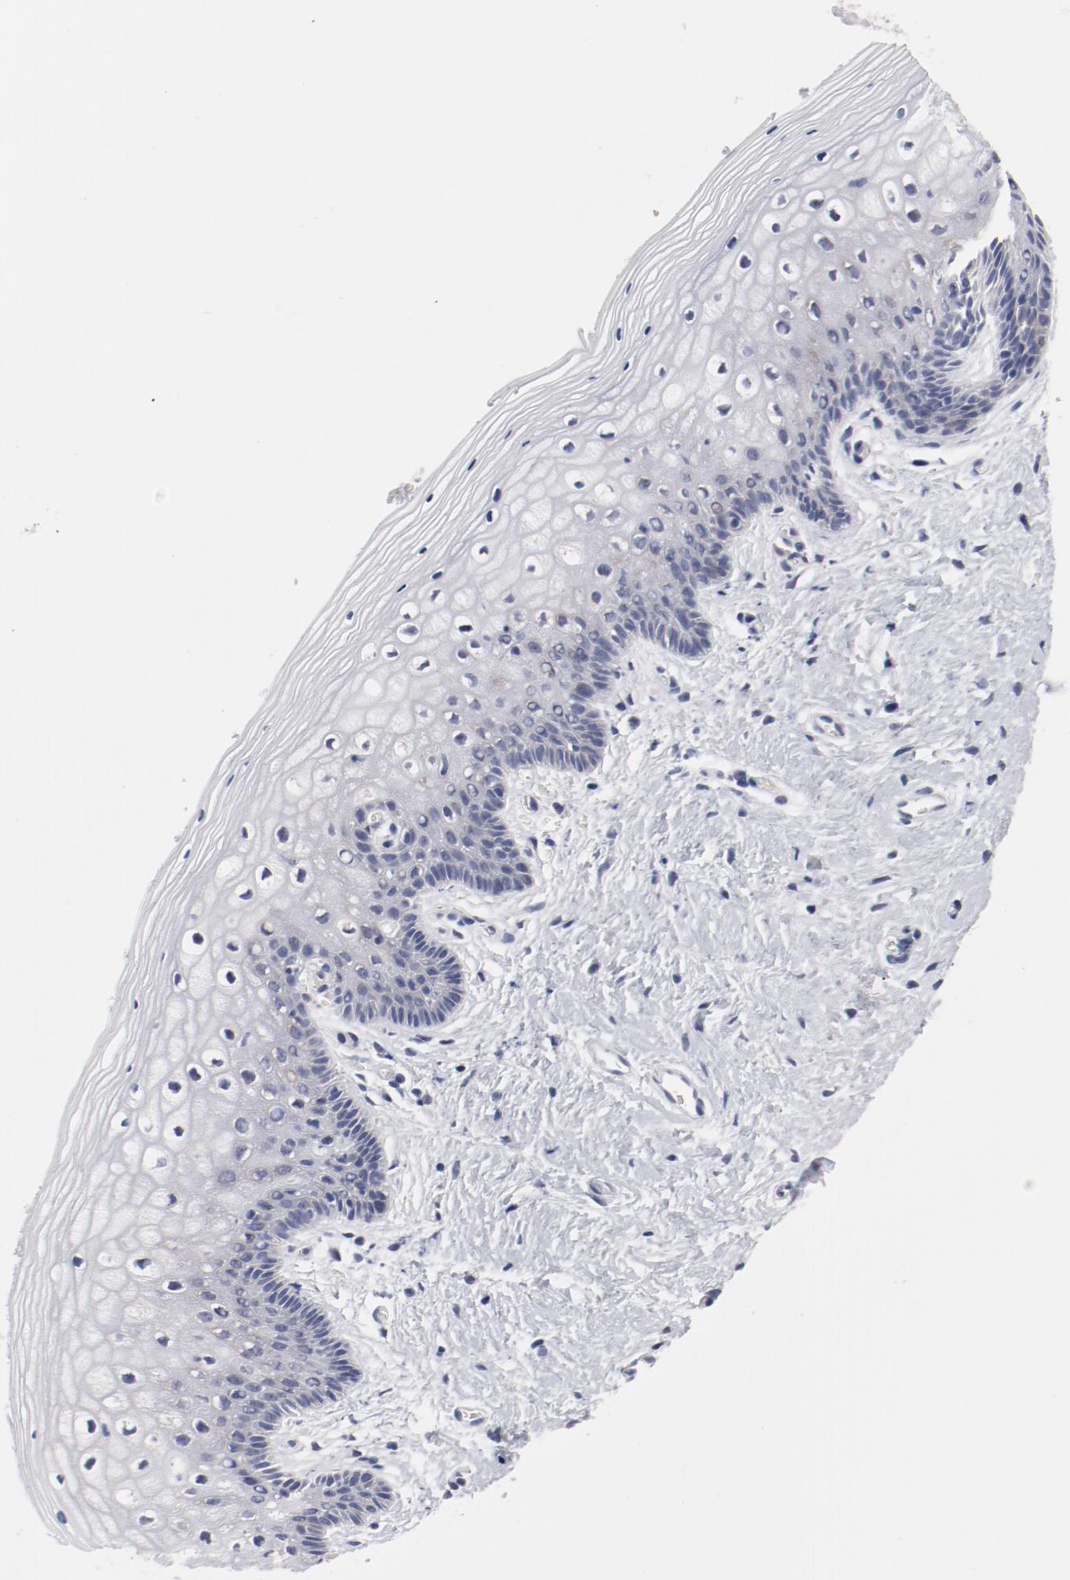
{"staining": {"intensity": "negative", "quantity": "none", "location": "none"}, "tissue": "vagina", "cell_type": "Squamous epithelial cells", "image_type": "normal", "snomed": [{"axis": "morphology", "description": "Normal tissue, NOS"}, {"axis": "topography", "description": "Vagina"}], "caption": "Squamous epithelial cells show no significant positivity in normal vagina.", "gene": "GPR143", "patient": {"sex": "female", "age": 46}}